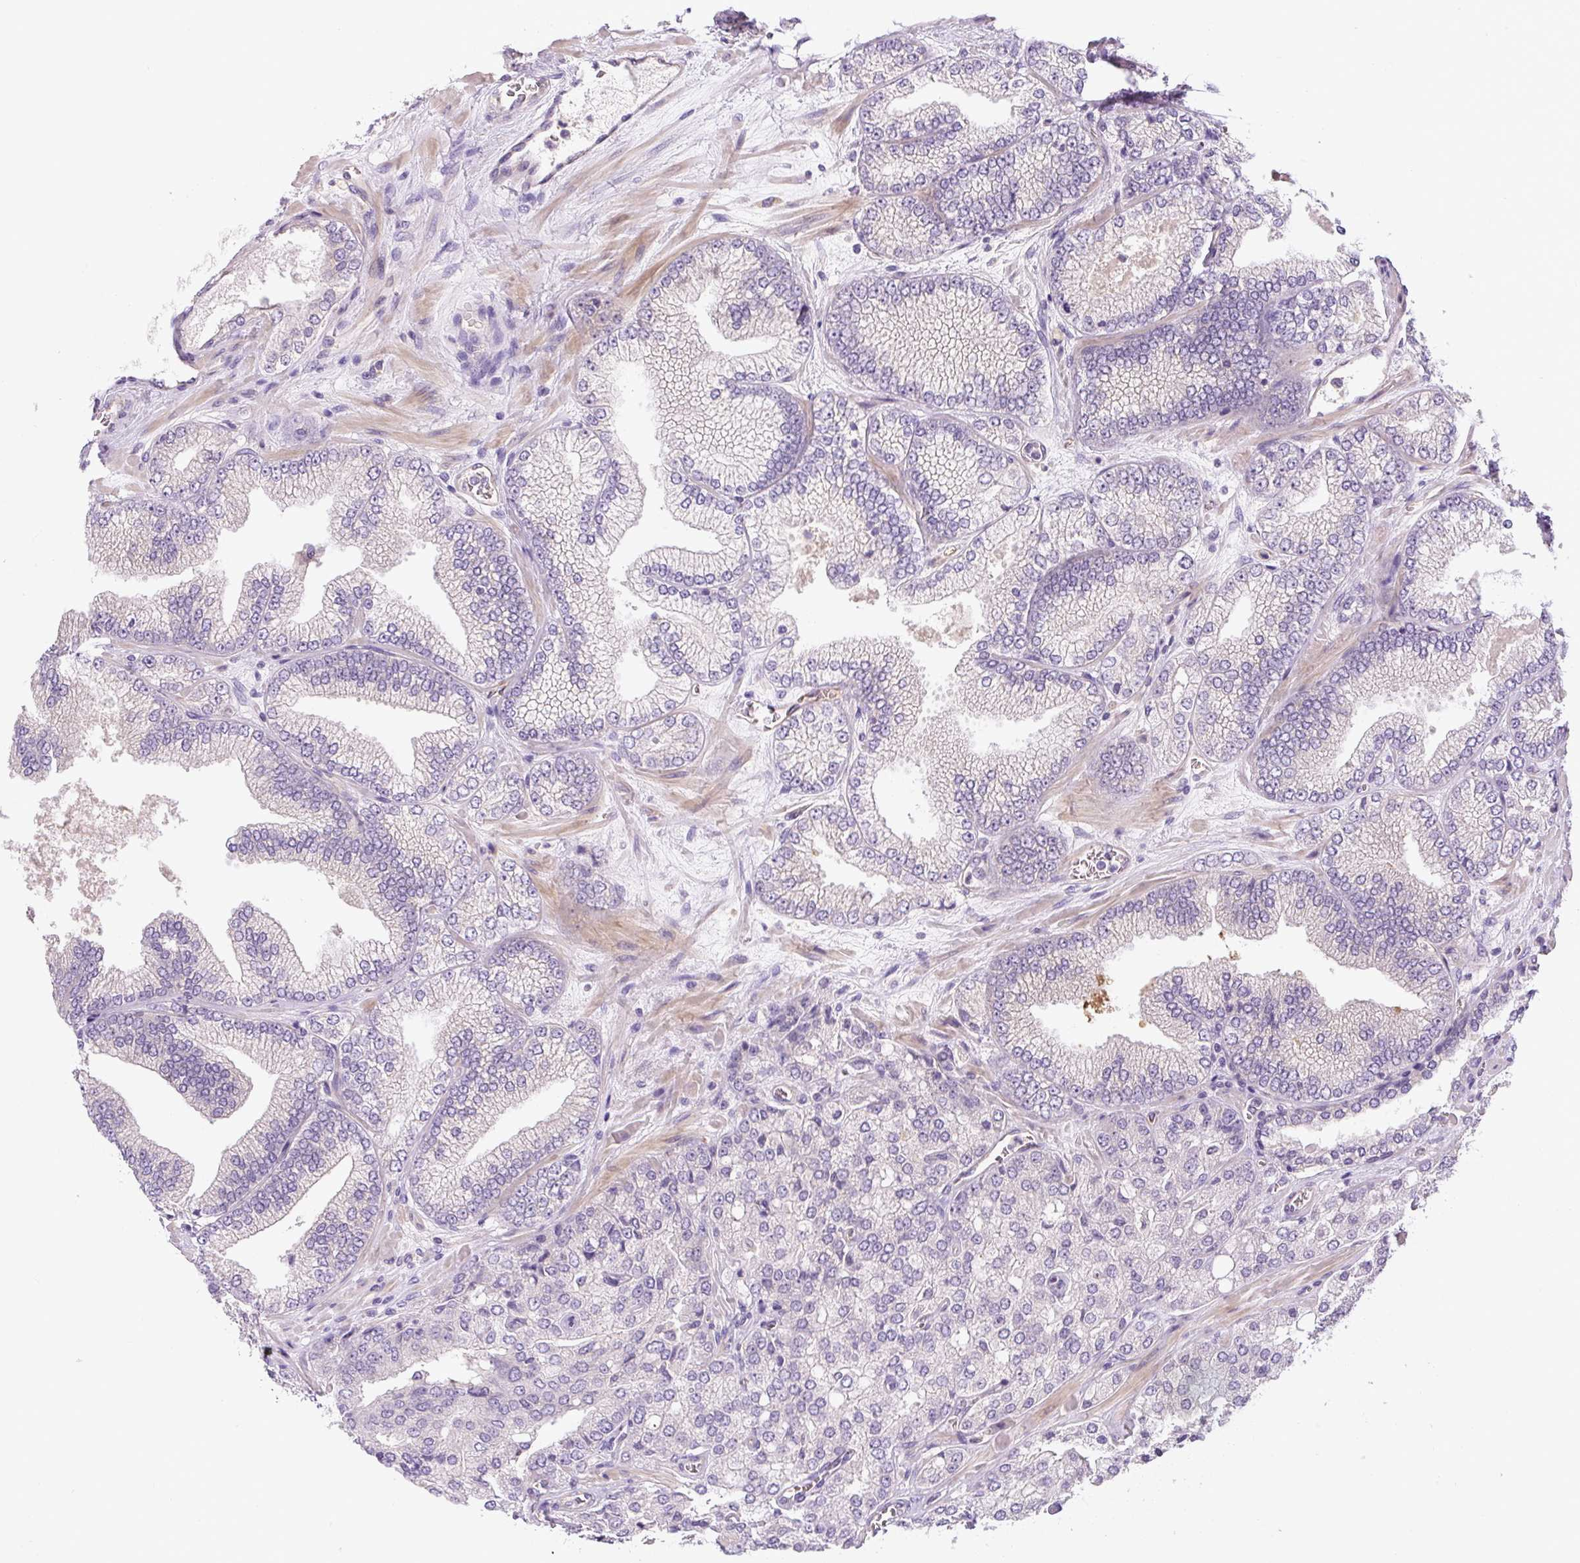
{"staining": {"intensity": "negative", "quantity": "none", "location": "none"}, "tissue": "prostate cancer", "cell_type": "Tumor cells", "image_type": "cancer", "snomed": [{"axis": "morphology", "description": "Adenocarcinoma, High grade"}, {"axis": "topography", "description": "Prostate"}], "caption": "The micrograph shows no significant staining in tumor cells of prostate adenocarcinoma (high-grade). (Stains: DAB (3,3'-diaminobenzidine) immunohistochemistry with hematoxylin counter stain, Microscopy: brightfield microscopy at high magnification).", "gene": "UBL3", "patient": {"sex": "male", "age": 68}}